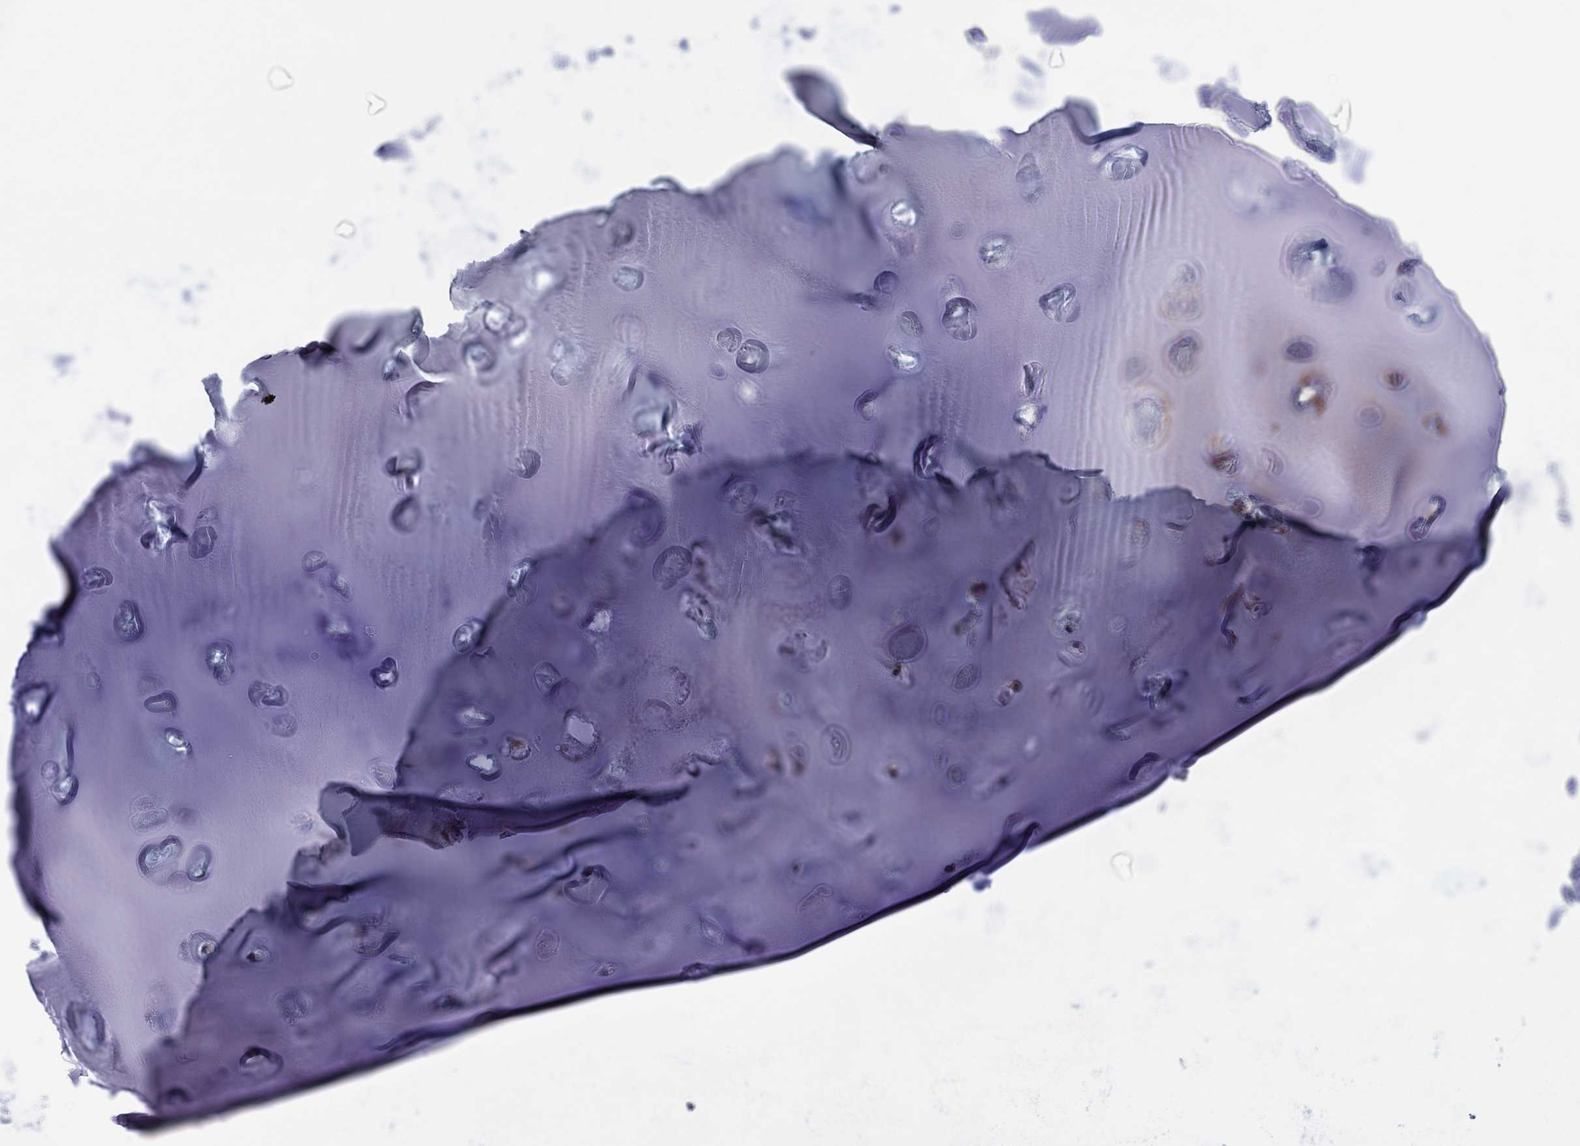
{"staining": {"intensity": "negative", "quantity": "none", "location": "none"}, "tissue": "adipose tissue", "cell_type": "Adipocytes", "image_type": "normal", "snomed": [{"axis": "morphology", "description": "Normal tissue, NOS"}, {"axis": "topography", "description": "Cartilage tissue"}], "caption": "A high-resolution histopathology image shows immunohistochemistry staining of normal adipose tissue, which displays no significant expression in adipocytes.", "gene": "ZNHIT3", "patient": {"sex": "male", "age": 81}}